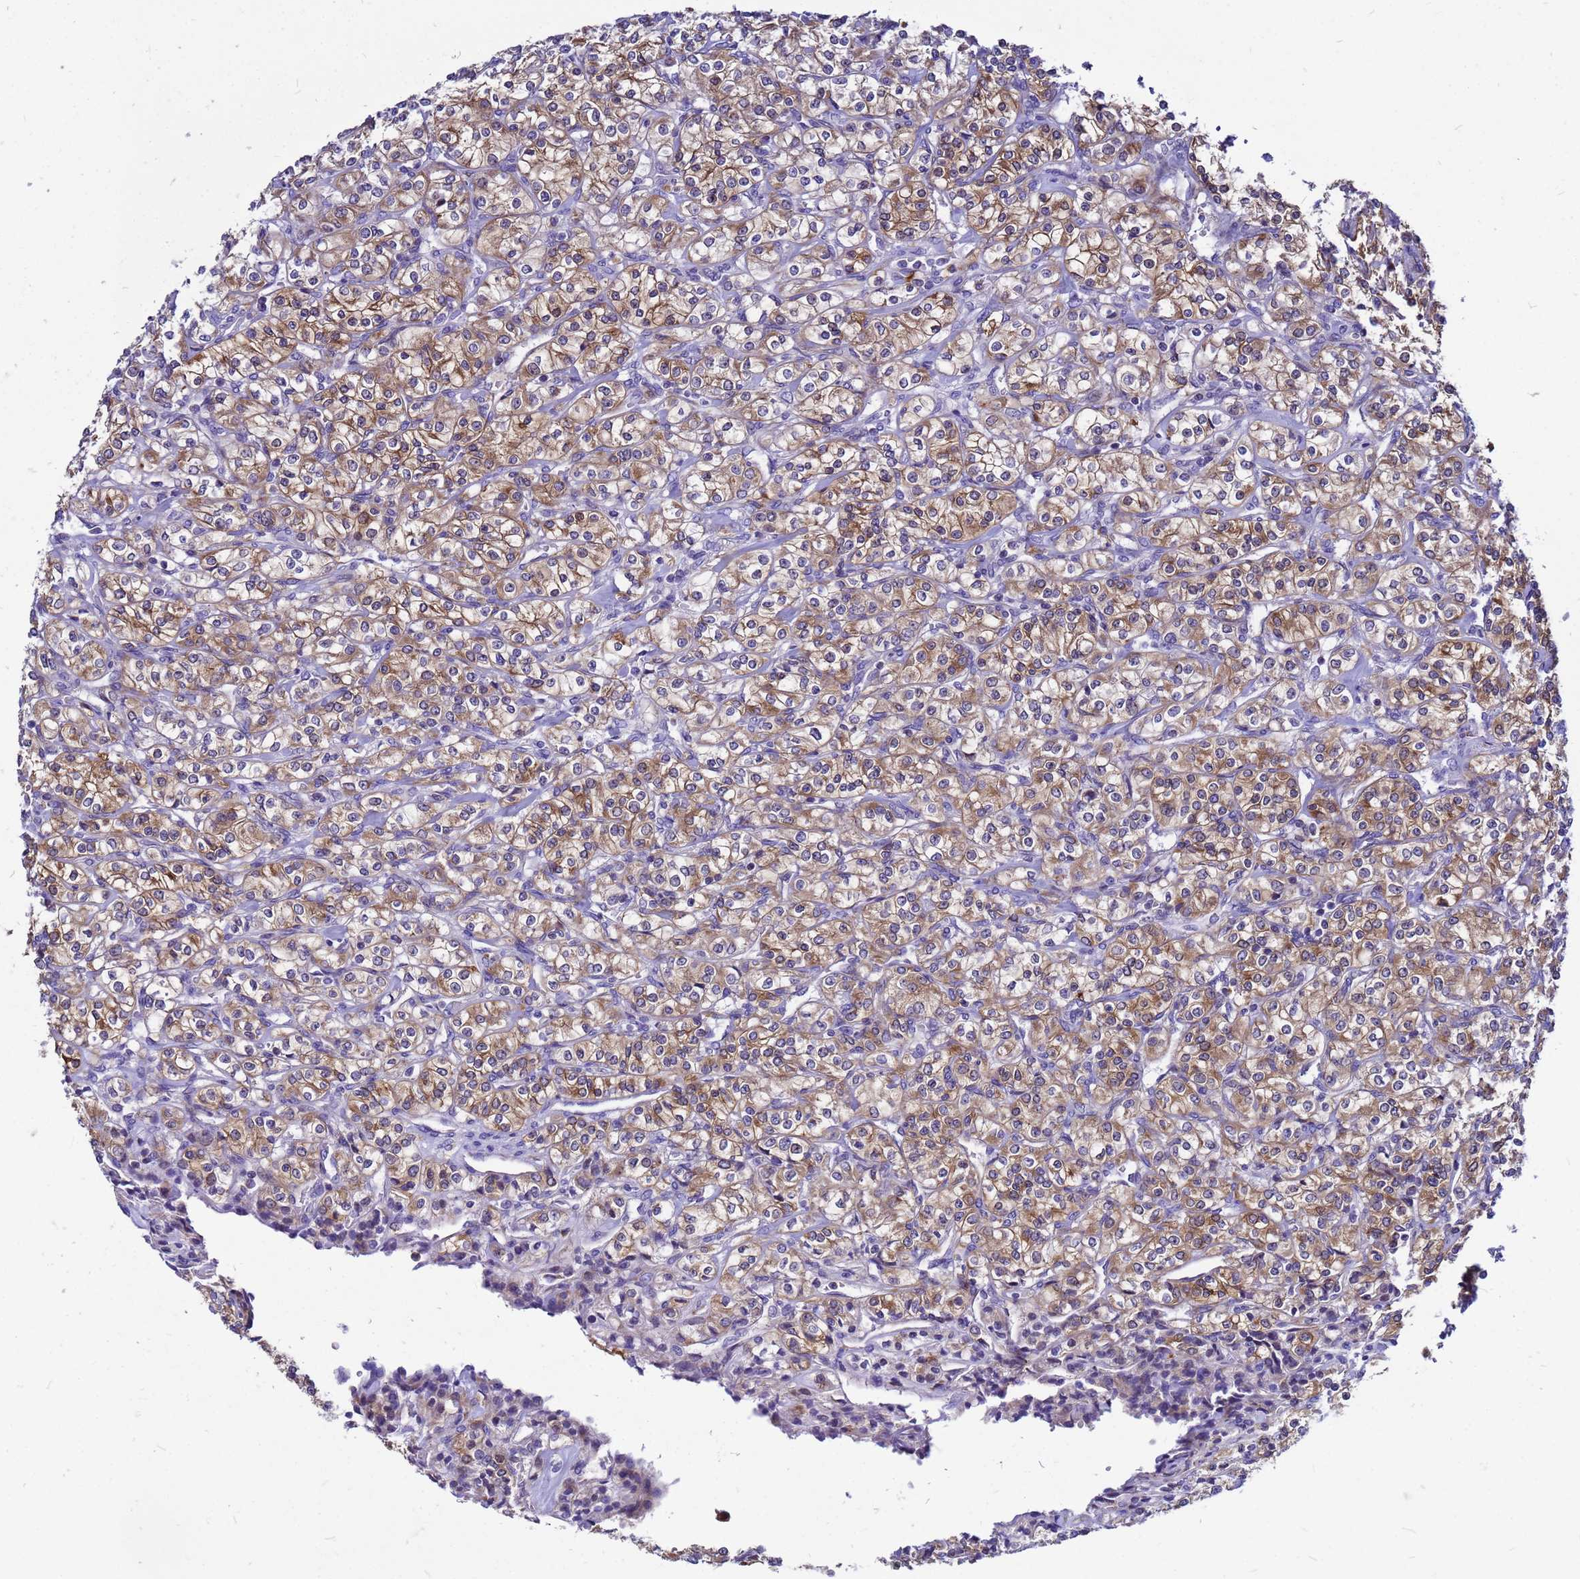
{"staining": {"intensity": "moderate", "quantity": ">75%", "location": "cytoplasmic/membranous"}, "tissue": "renal cancer", "cell_type": "Tumor cells", "image_type": "cancer", "snomed": [{"axis": "morphology", "description": "Adenocarcinoma, NOS"}, {"axis": "topography", "description": "Kidney"}], "caption": "DAB immunohistochemical staining of renal cancer exhibits moderate cytoplasmic/membranous protein staining in approximately >75% of tumor cells.", "gene": "FHIP1A", "patient": {"sex": "male", "age": 77}}